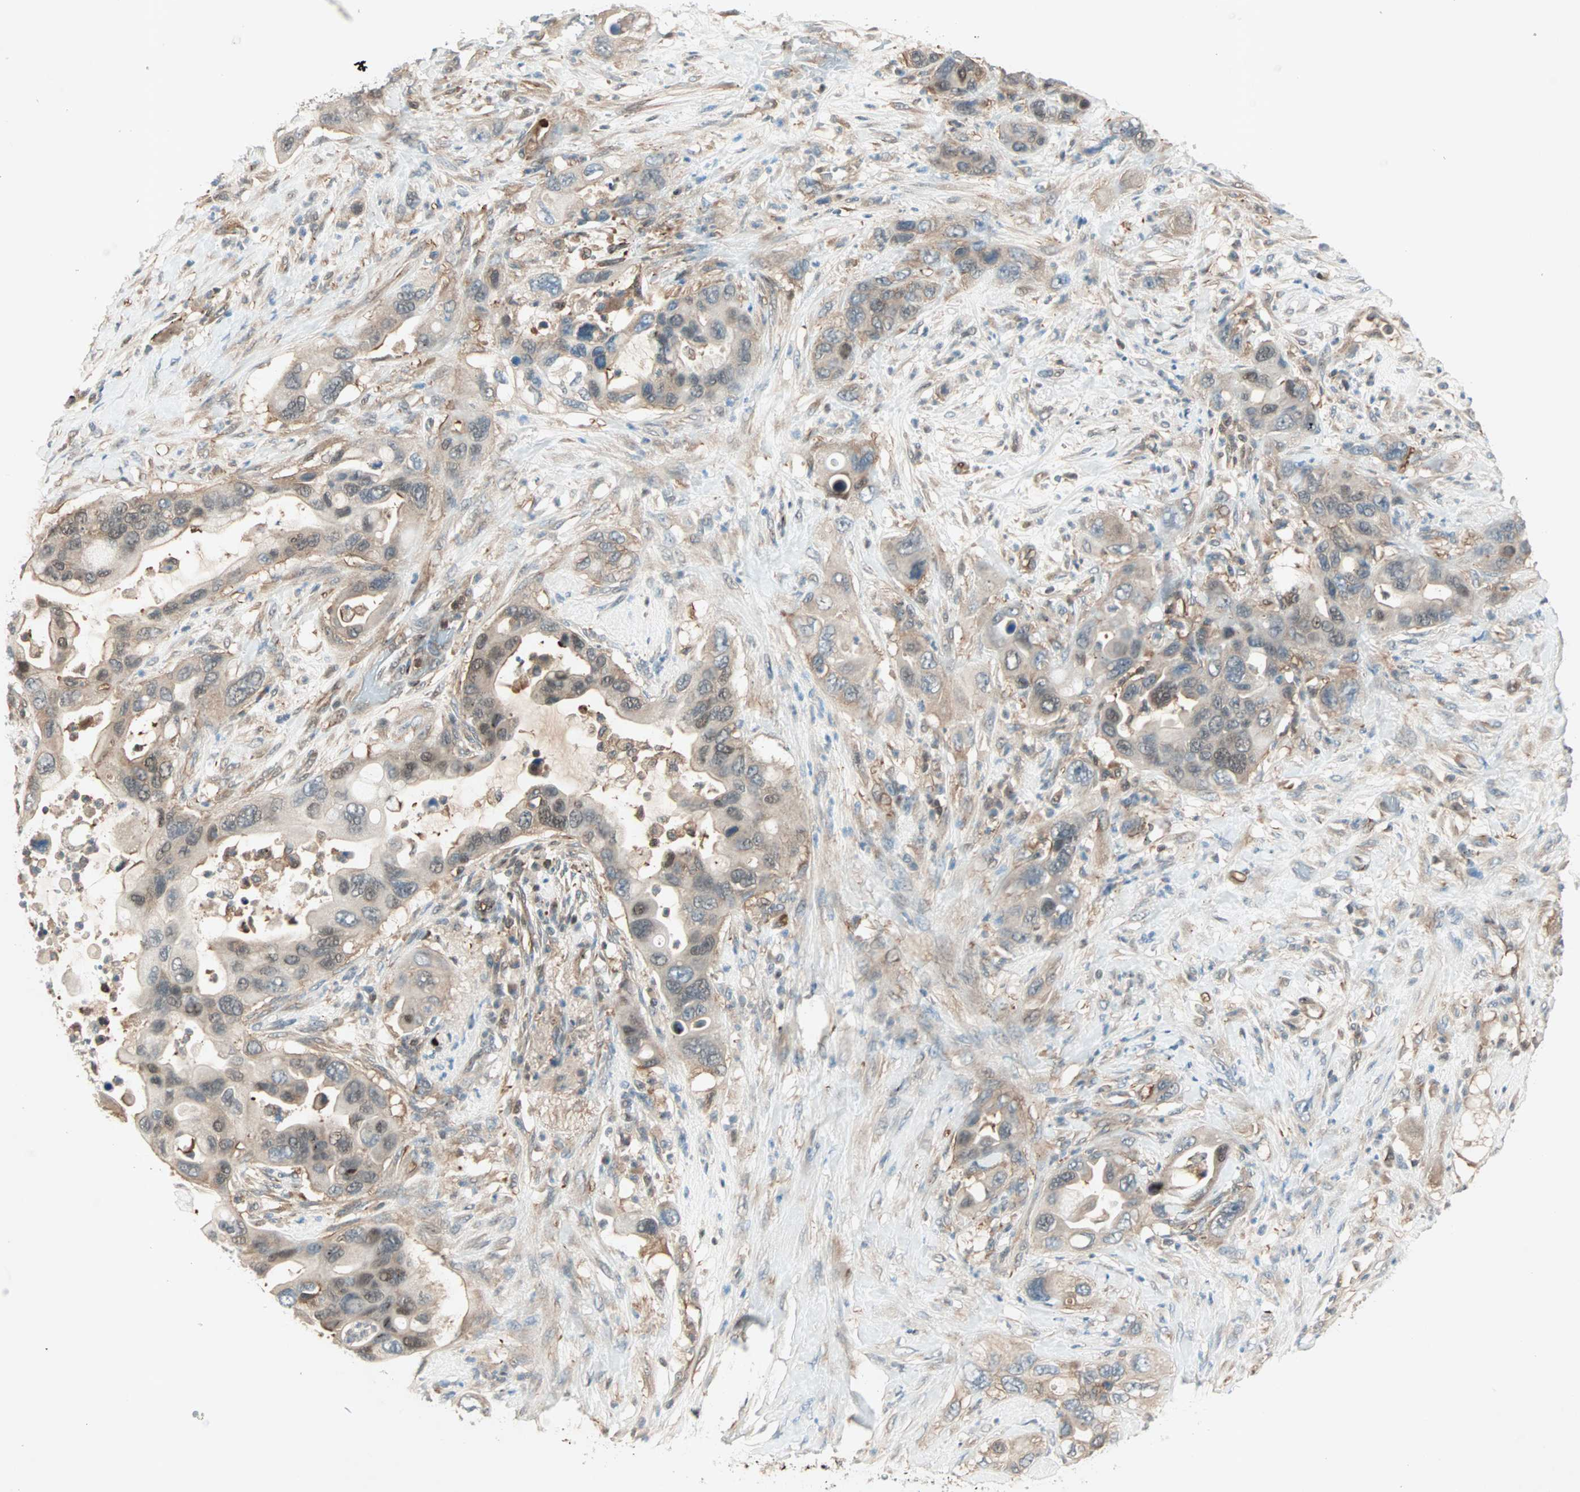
{"staining": {"intensity": "weak", "quantity": ">75%", "location": "cytoplasmic/membranous,nuclear"}, "tissue": "pancreatic cancer", "cell_type": "Tumor cells", "image_type": "cancer", "snomed": [{"axis": "morphology", "description": "Adenocarcinoma, NOS"}, {"axis": "topography", "description": "Pancreas"}], "caption": "Immunohistochemistry (IHC) (DAB) staining of pancreatic cancer displays weak cytoplasmic/membranous and nuclear protein expression in approximately >75% of tumor cells.", "gene": "TEC", "patient": {"sex": "female", "age": 71}}